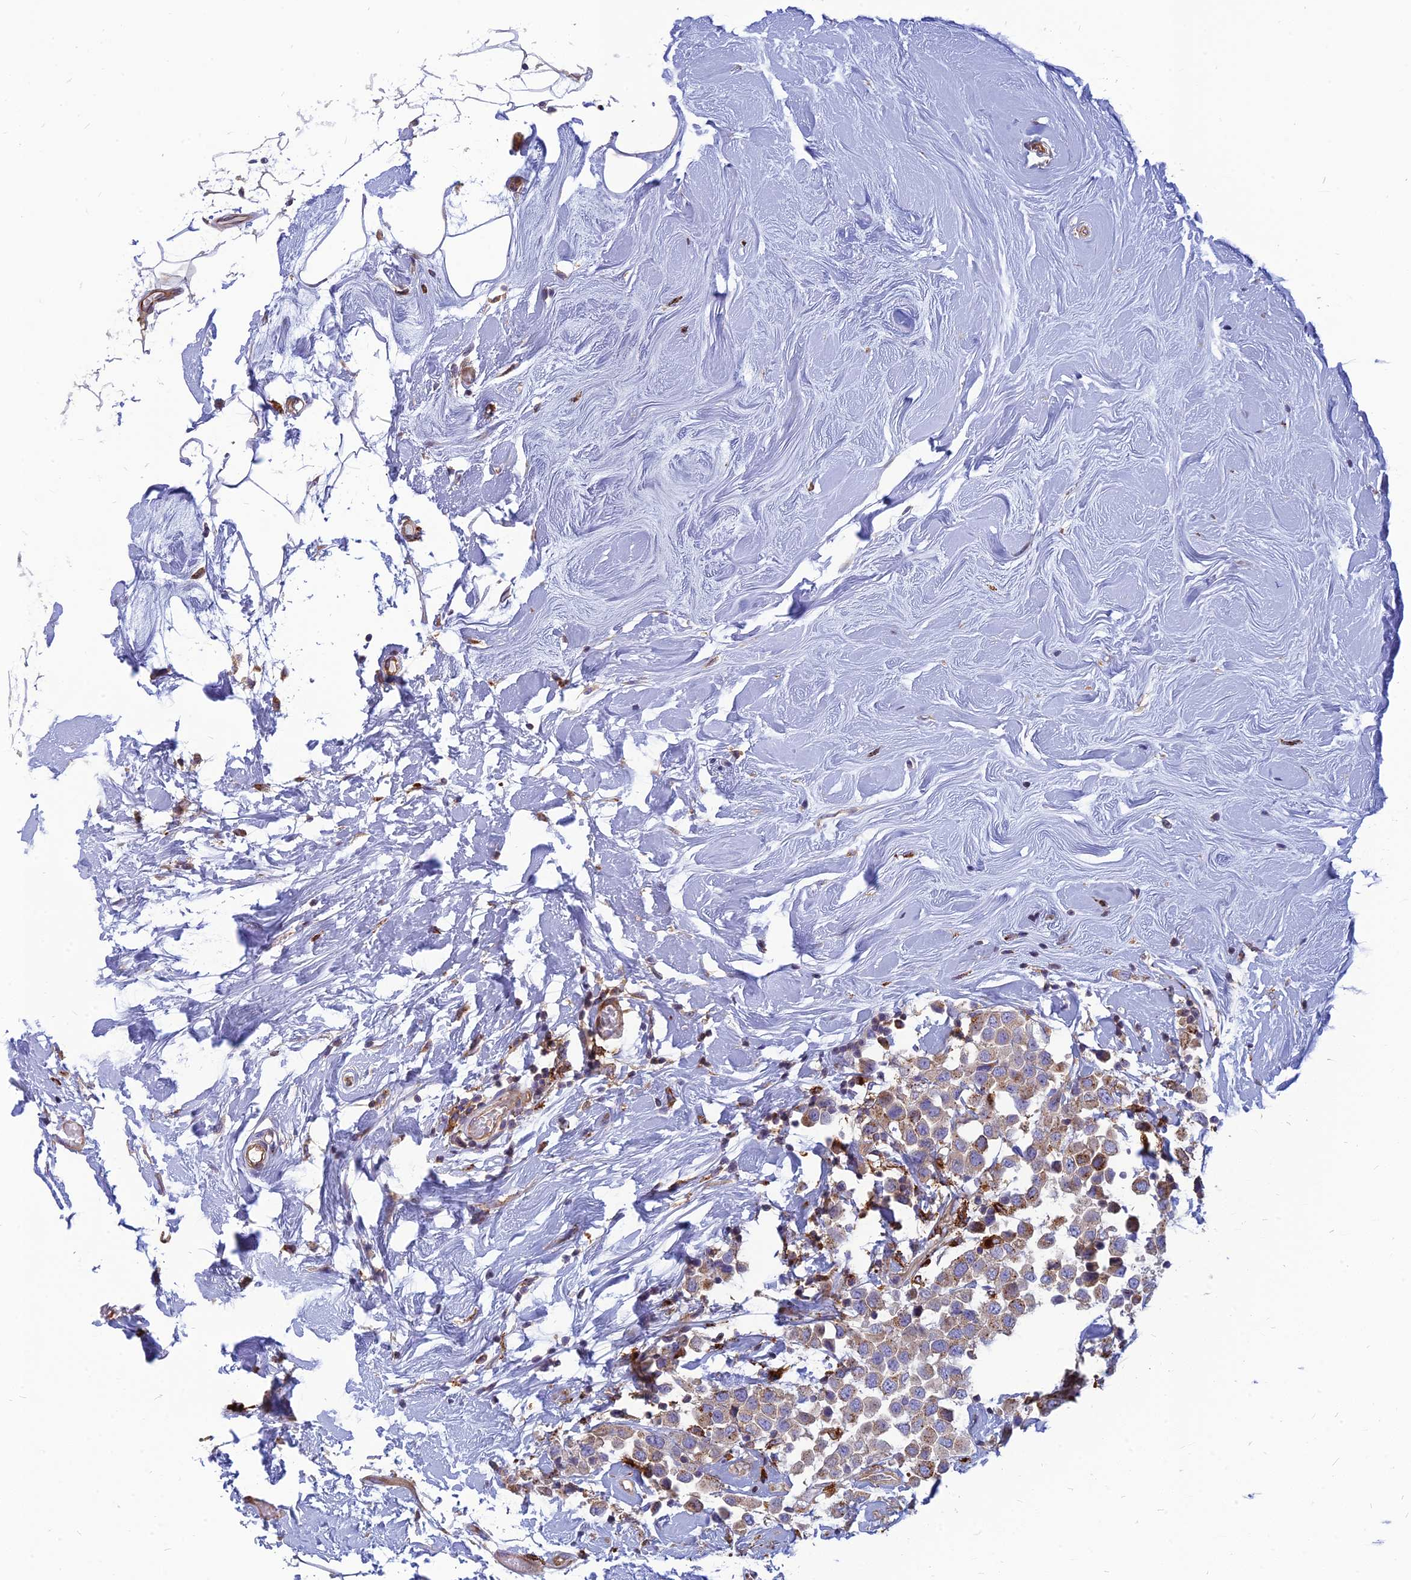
{"staining": {"intensity": "moderate", "quantity": "<25%", "location": "cytoplasmic/membranous"}, "tissue": "breast cancer", "cell_type": "Tumor cells", "image_type": "cancer", "snomed": [{"axis": "morphology", "description": "Duct carcinoma"}, {"axis": "topography", "description": "Breast"}], "caption": "The micrograph reveals staining of breast cancer (infiltrating ductal carcinoma), revealing moderate cytoplasmic/membranous protein staining (brown color) within tumor cells. Using DAB (brown) and hematoxylin (blue) stains, captured at high magnification using brightfield microscopy.", "gene": "PHKA2", "patient": {"sex": "female", "age": 61}}